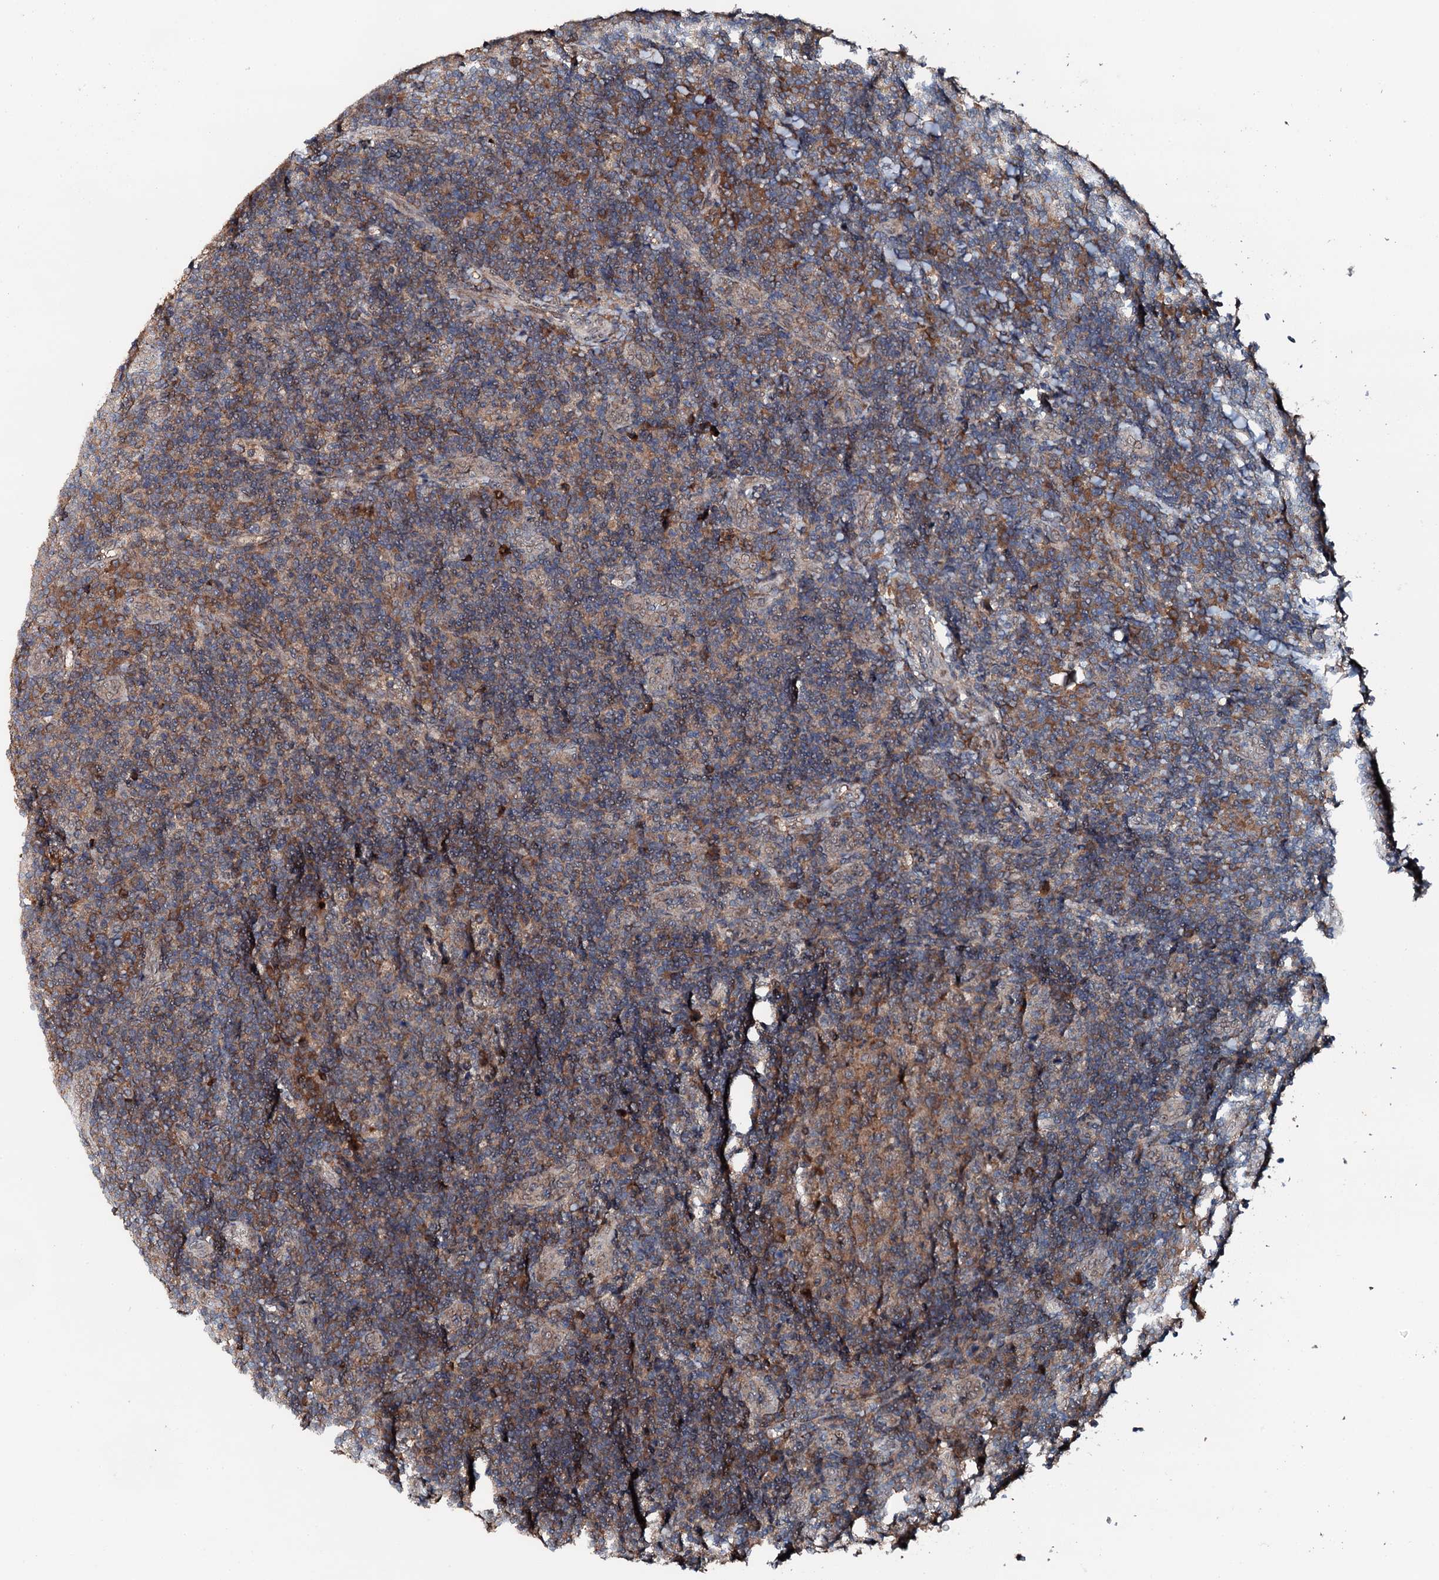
{"staining": {"intensity": "weak", "quantity": "<25%", "location": "cytoplasmic/membranous"}, "tissue": "tonsil", "cell_type": "Germinal center cells", "image_type": "normal", "snomed": [{"axis": "morphology", "description": "Normal tissue, NOS"}, {"axis": "topography", "description": "Tonsil"}], "caption": "Human tonsil stained for a protein using immunohistochemistry (IHC) displays no positivity in germinal center cells.", "gene": "FLYWCH1", "patient": {"sex": "male", "age": 17}}